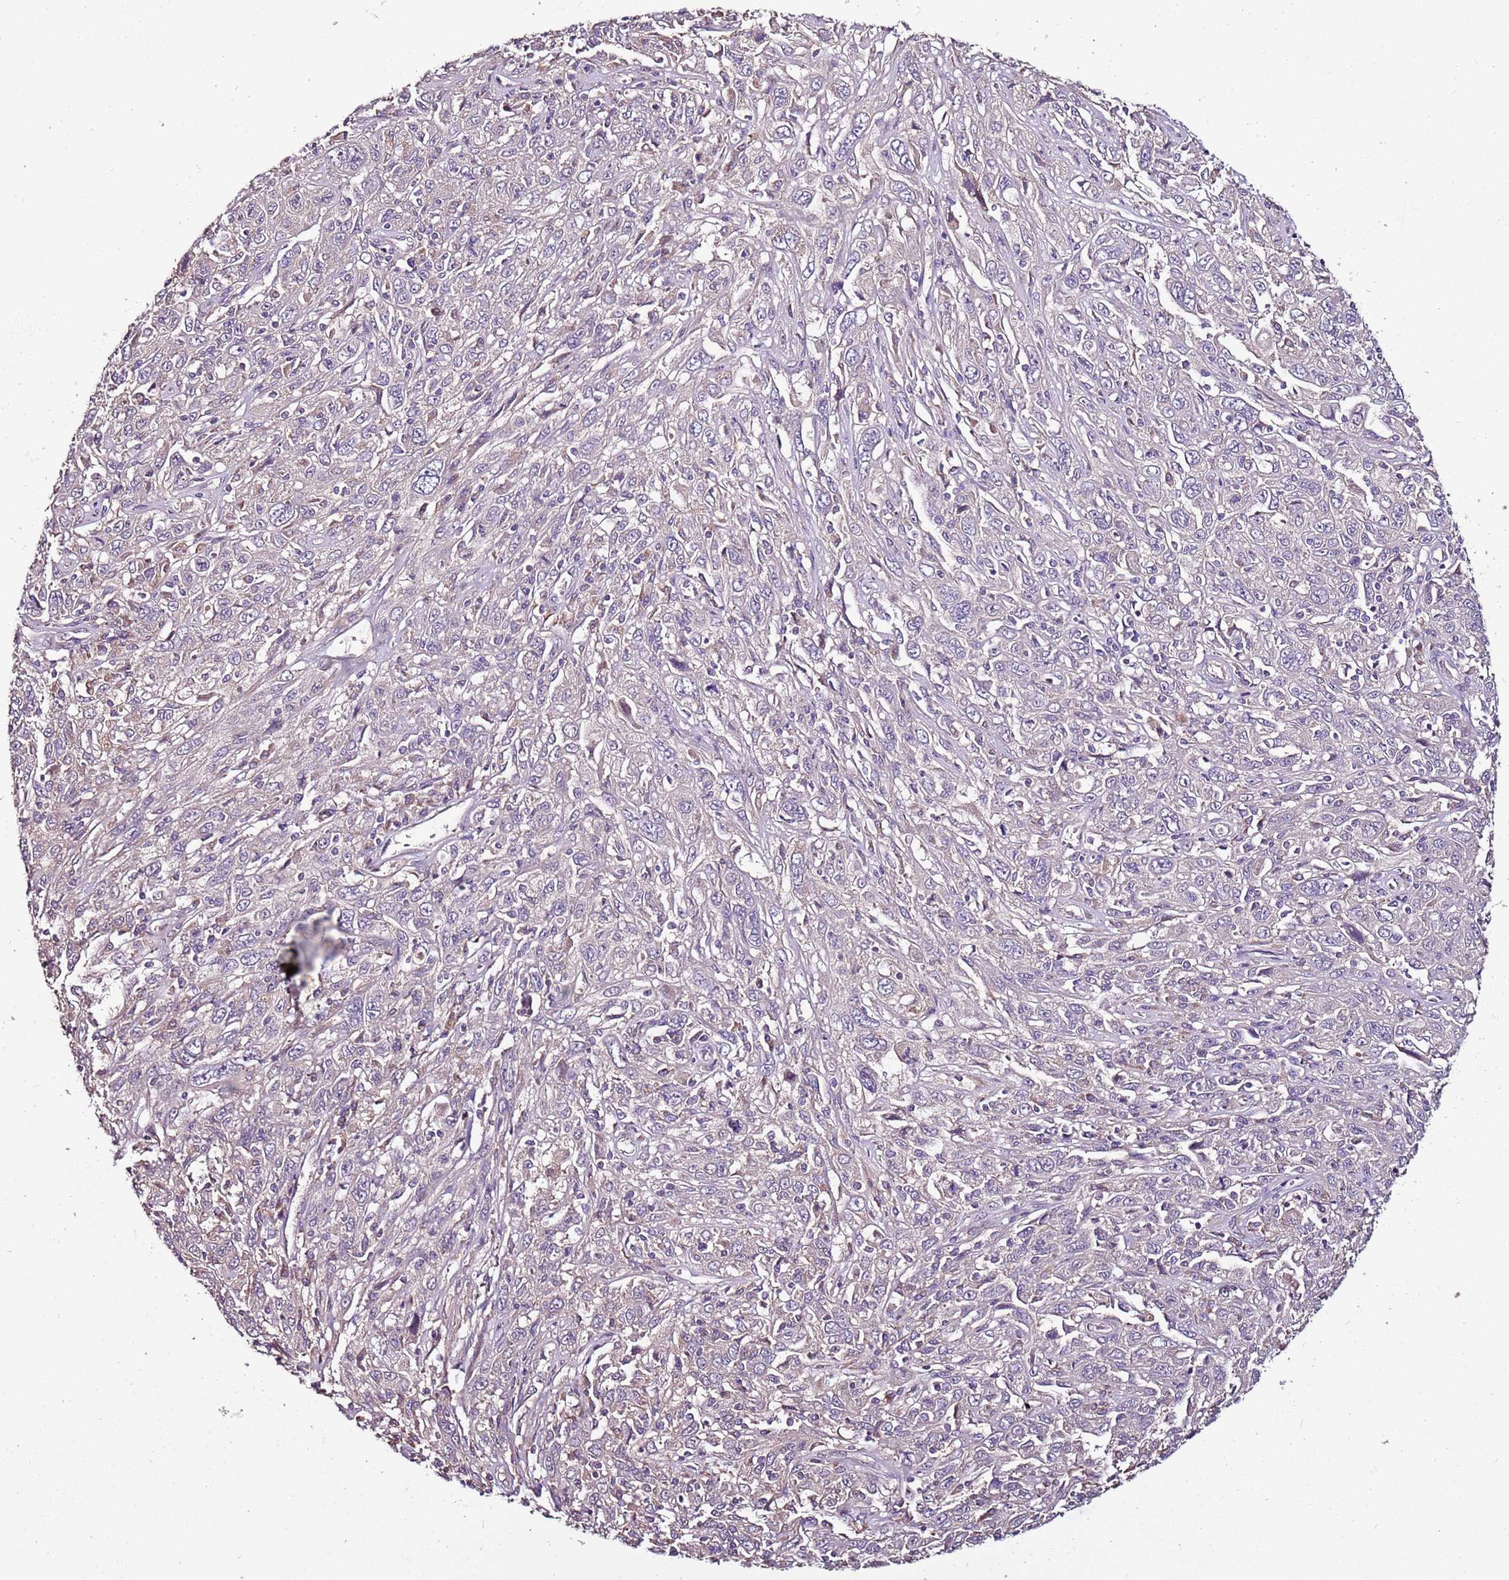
{"staining": {"intensity": "negative", "quantity": "none", "location": "none"}, "tissue": "cervical cancer", "cell_type": "Tumor cells", "image_type": "cancer", "snomed": [{"axis": "morphology", "description": "Squamous cell carcinoma, NOS"}, {"axis": "topography", "description": "Cervix"}], "caption": "An IHC micrograph of squamous cell carcinoma (cervical) is shown. There is no staining in tumor cells of squamous cell carcinoma (cervical). The staining is performed using DAB (3,3'-diaminobenzidine) brown chromogen with nuclei counter-stained in using hematoxylin.", "gene": "FAM20A", "patient": {"sex": "female", "age": 46}}